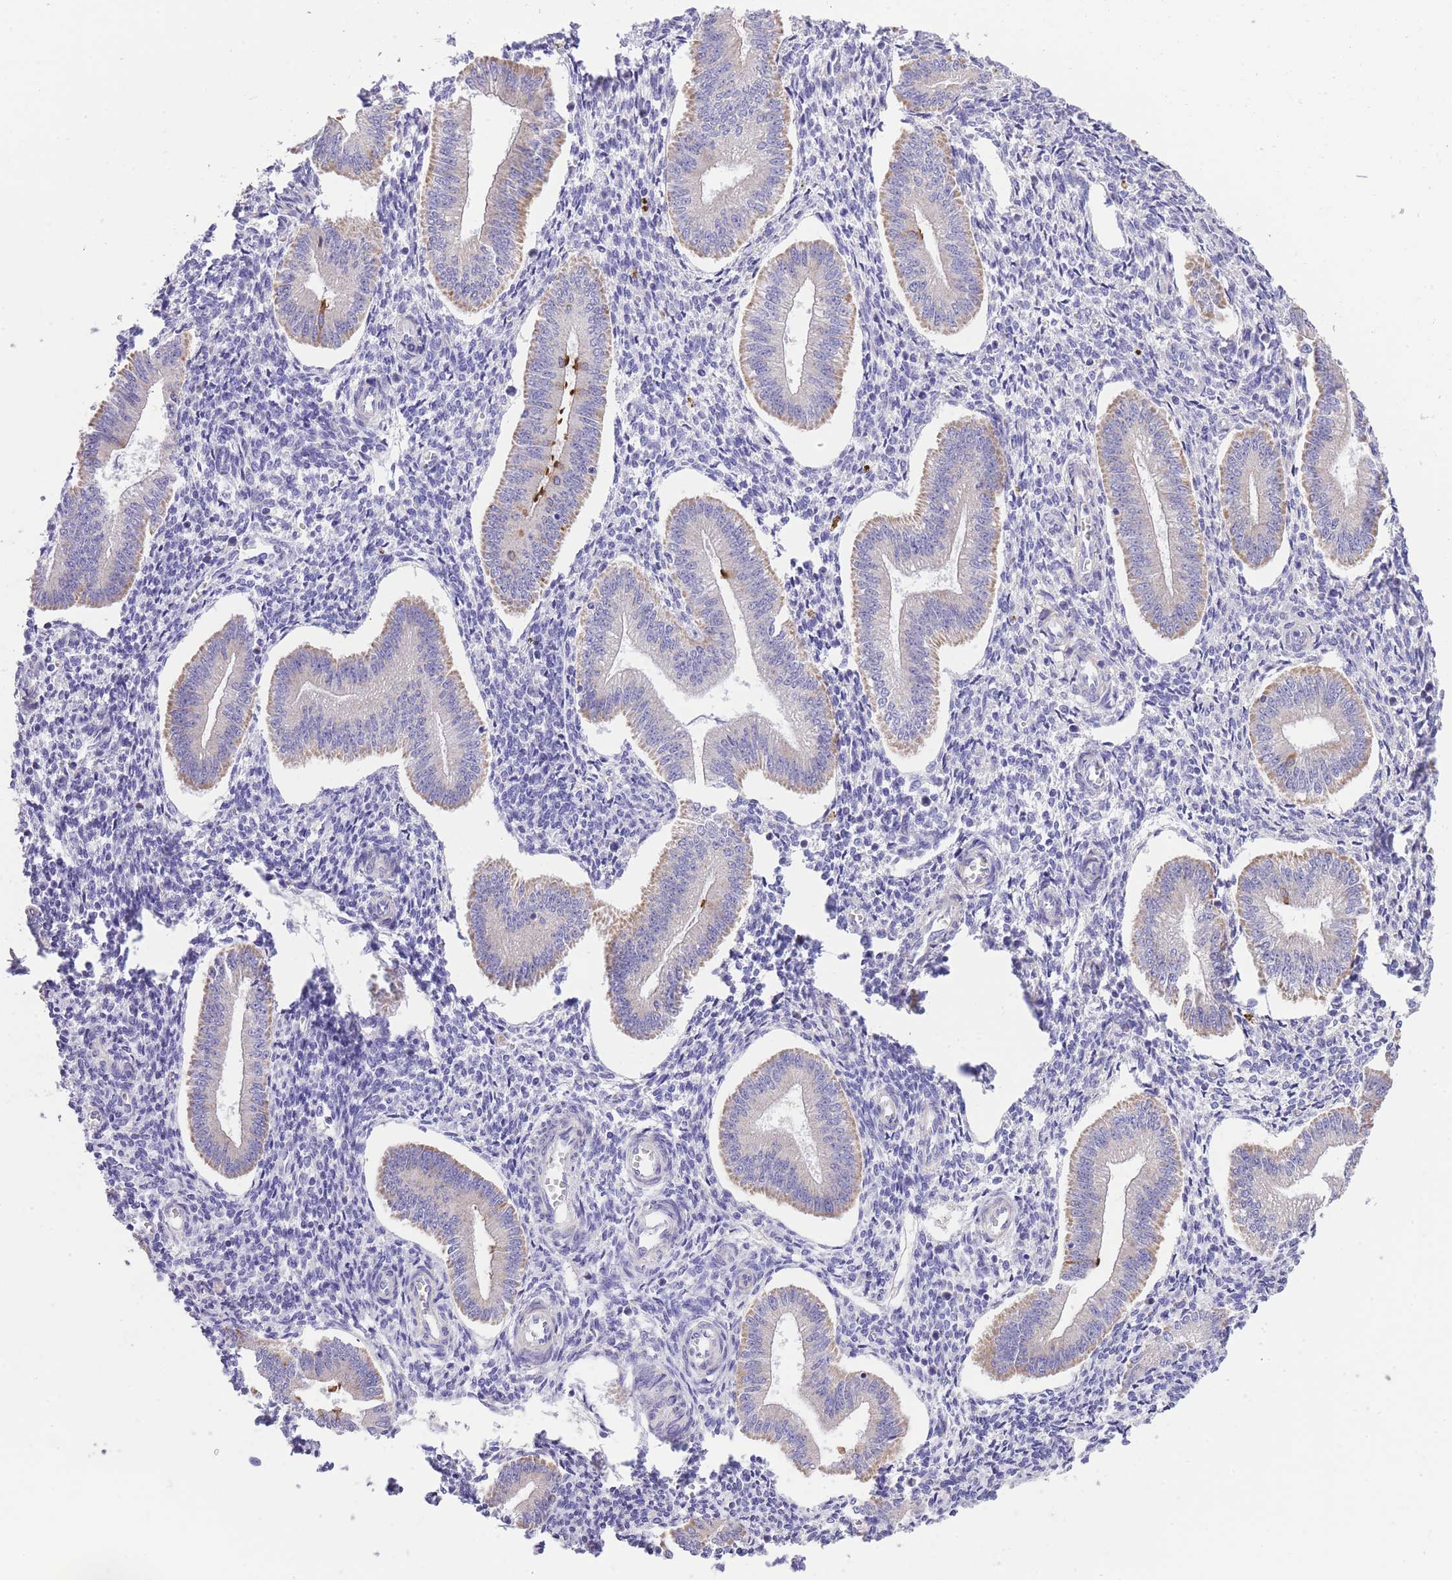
{"staining": {"intensity": "negative", "quantity": "none", "location": "none"}, "tissue": "endometrium", "cell_type": "Cells in endometrial stroma", "image_type": "normal", "snomed": [{"axis": "morphology", "description": "Normal tissue, NOS"}, {"axis": "topography", "description": "Endometrium"}], "caption": "Cells in endometrial stroma are negative for brown protein staining in unremarkable endometrium.", "gene": "RHOU", "patient": {"sex": "female", "age": 34}}